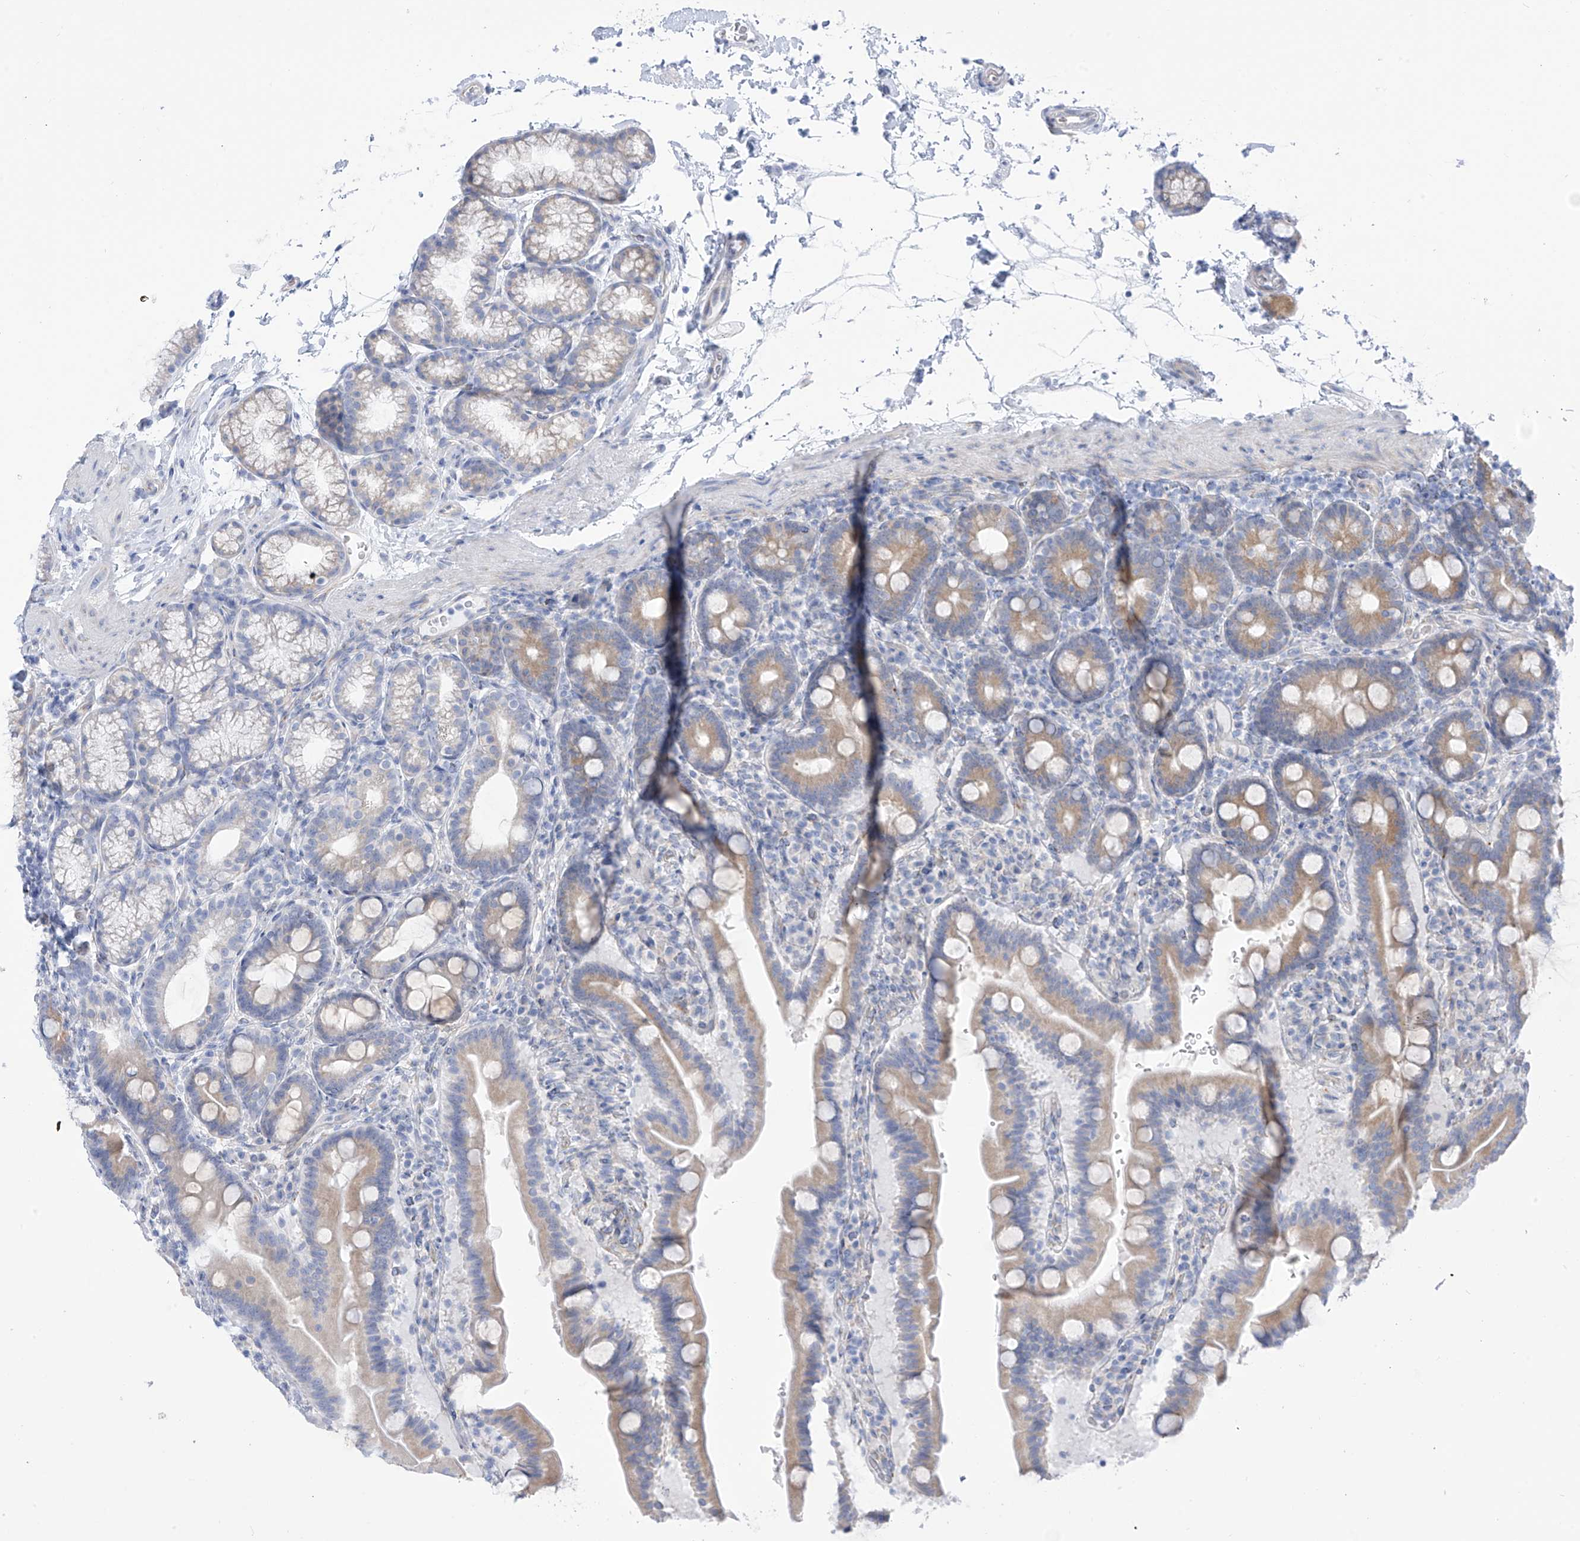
{"staining": {"intensity": "weak", "quantity": "25%-75%", "location": "cytoplasmic/membranous"}, "tissue": "duodenum", "cell_type": "Glandular cells", "image_type": "normal", "snomed": [{"axis": "morphology", "description": "Normal tissue, NOS"}, {"axis": "topography", "description": "Duodenum"}], "caption": "Weak cytoplasmic/membranous staining for a protein is present in about 25%-75% of glandular cells of unremarkable duodenum using immunohistochemistry.", "gene": "RCN2", "patient": {"sex": "male", "age": 54}}